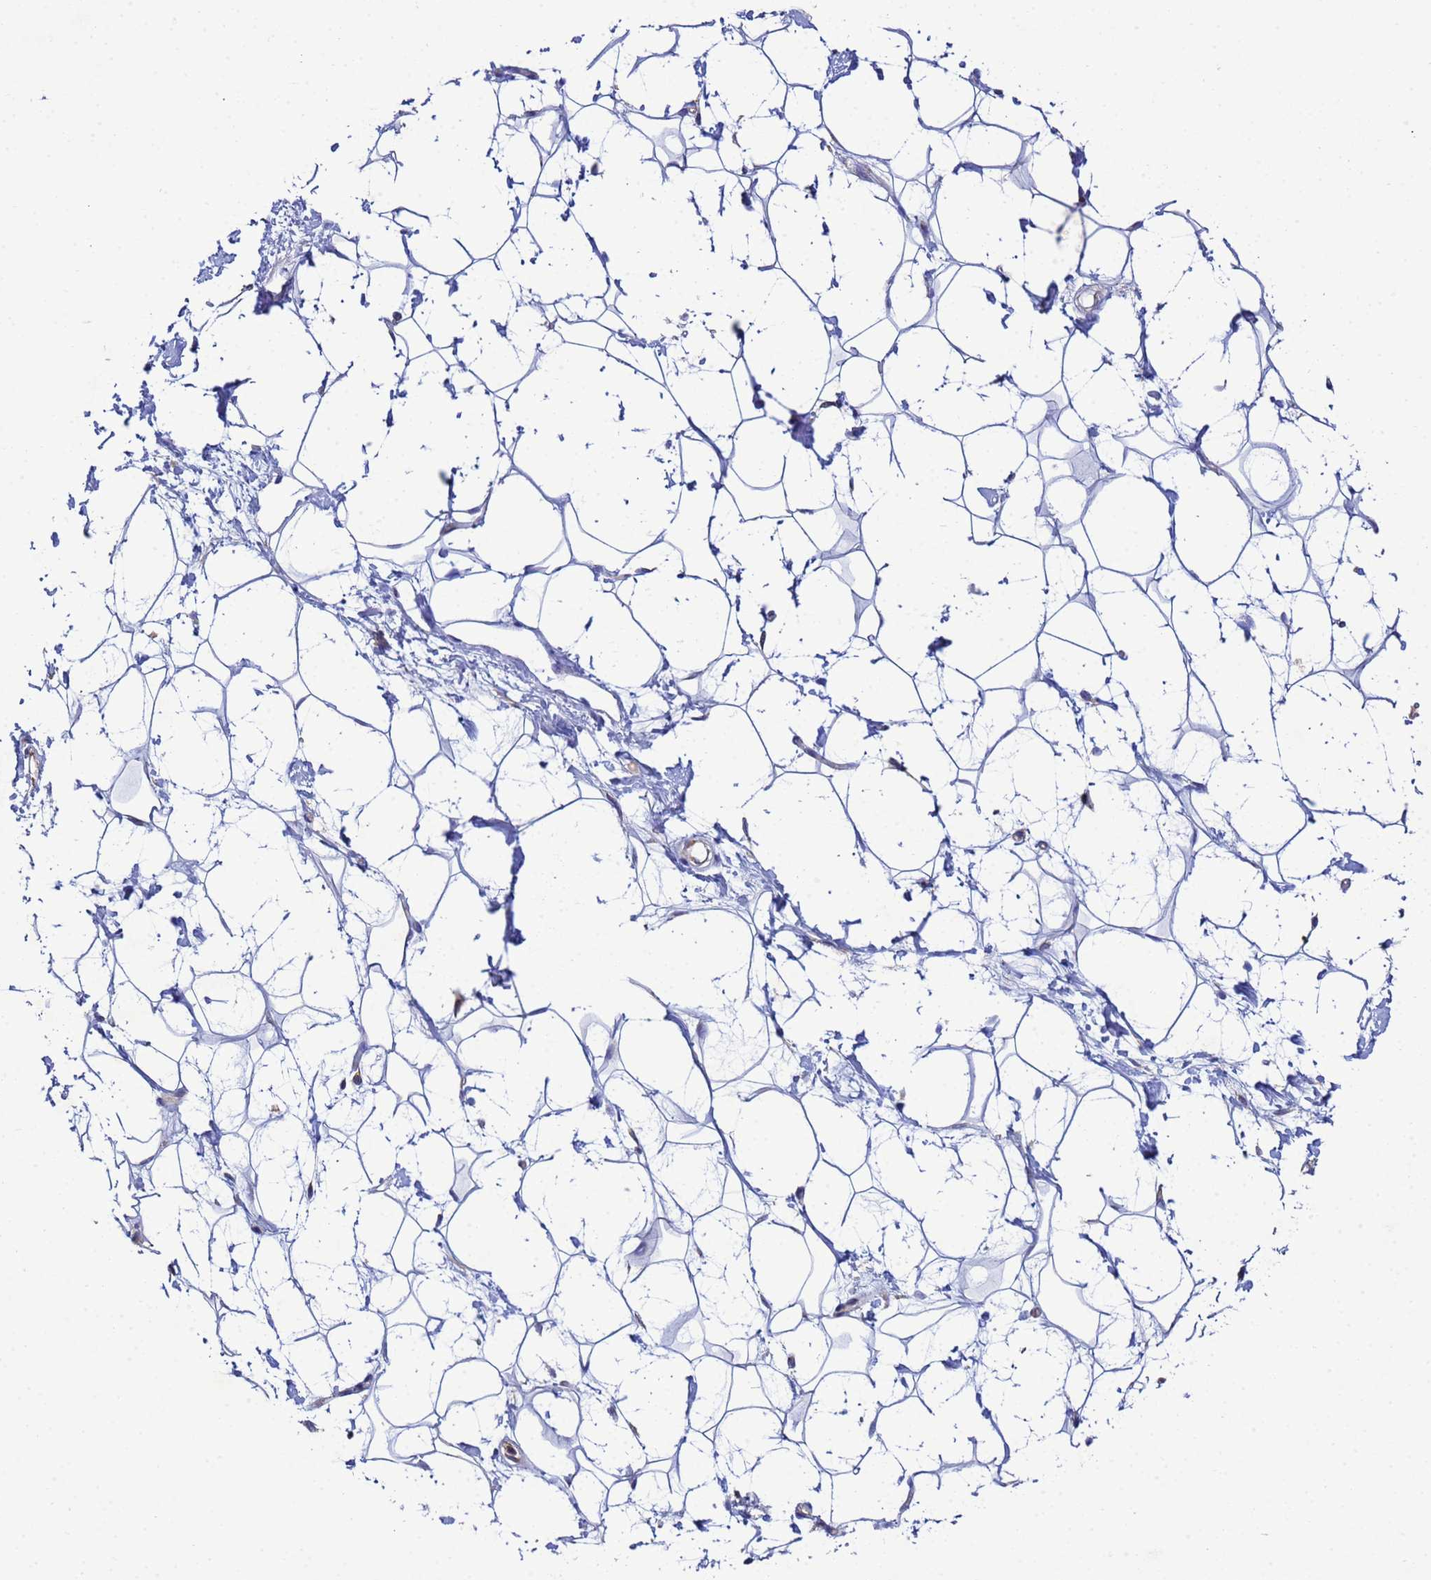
{"staining": {"intensity": "negative", "quantity": "none", "location": "none"}, "tissue": "adipose tissue", "cell_type": "Adipocytes", "image_type": "normal", "snomed": [{"axis": "morphology", "description": "Normal tissue, NOS"}, {"axis": "topography", "description": "Breast"}], "caption": "Immunohistochemical staining of unremarkable adipose tissue exhibits no significant positivity in adipocytes. The staining is performed using DAB brown chromogen with nuclei counter-stained in using hematoxylin.", "gene": "CDC34", "patient": {"sex": "female", "age": 26}}